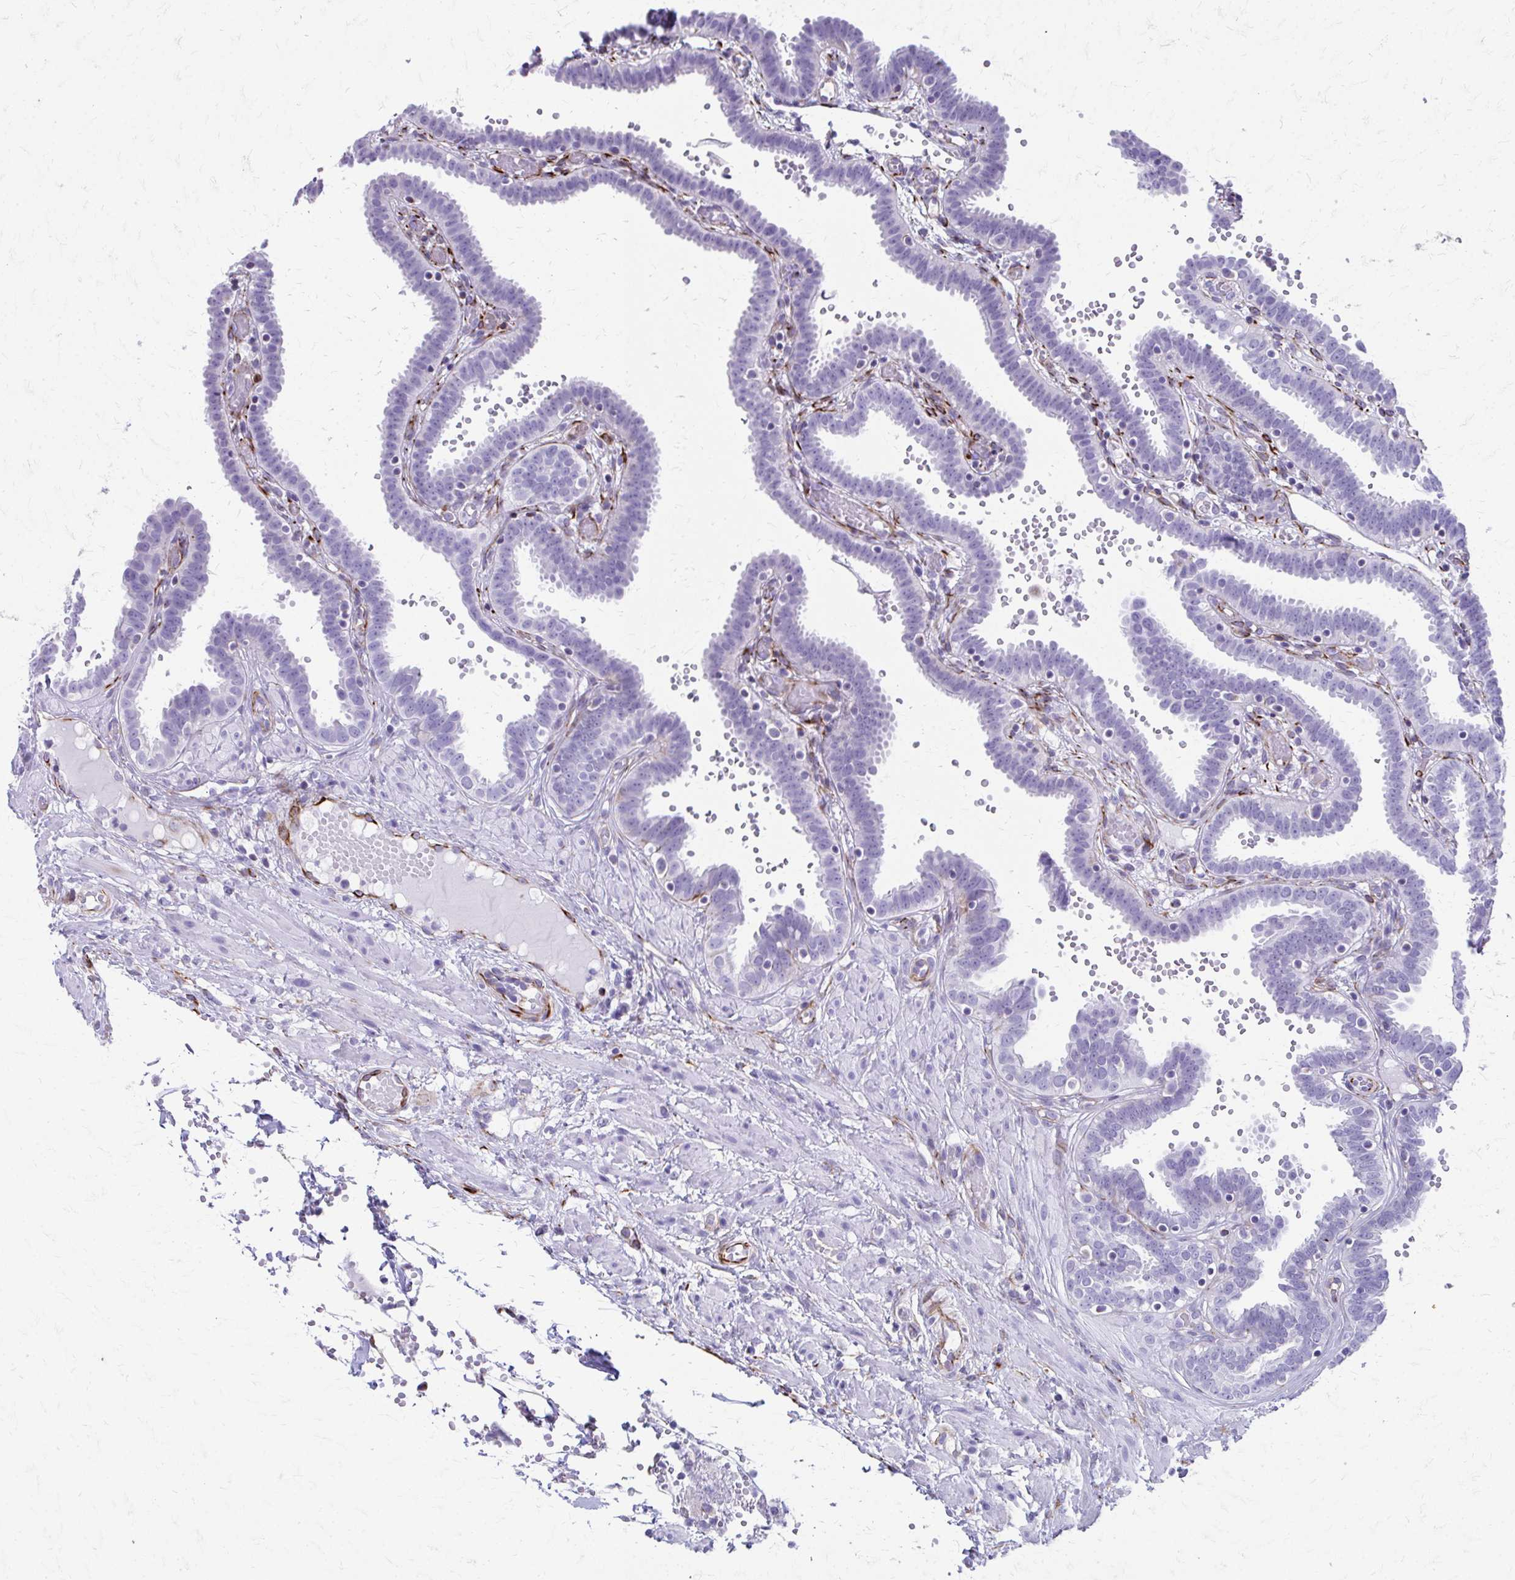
{"staining": {"intensity": "negative", "quantity": "none", "location": "none"}, "tissue": "fallopian tube", "cell_type": "Glandular cells", "image_type": "normal", "snomed": [{"axis": "morphology", "description": "Normal tissue, NOS"}, {"axis": "topography", "description": "Fallopian tube"}], "caption": "Immunohistochemistry (IHC) of benign fallopian tube reveals no staining in glandular cells. Nuclei are stained in blue.", "gene": "TRIM6", "patient": {"sex": "female", "age": 37}}